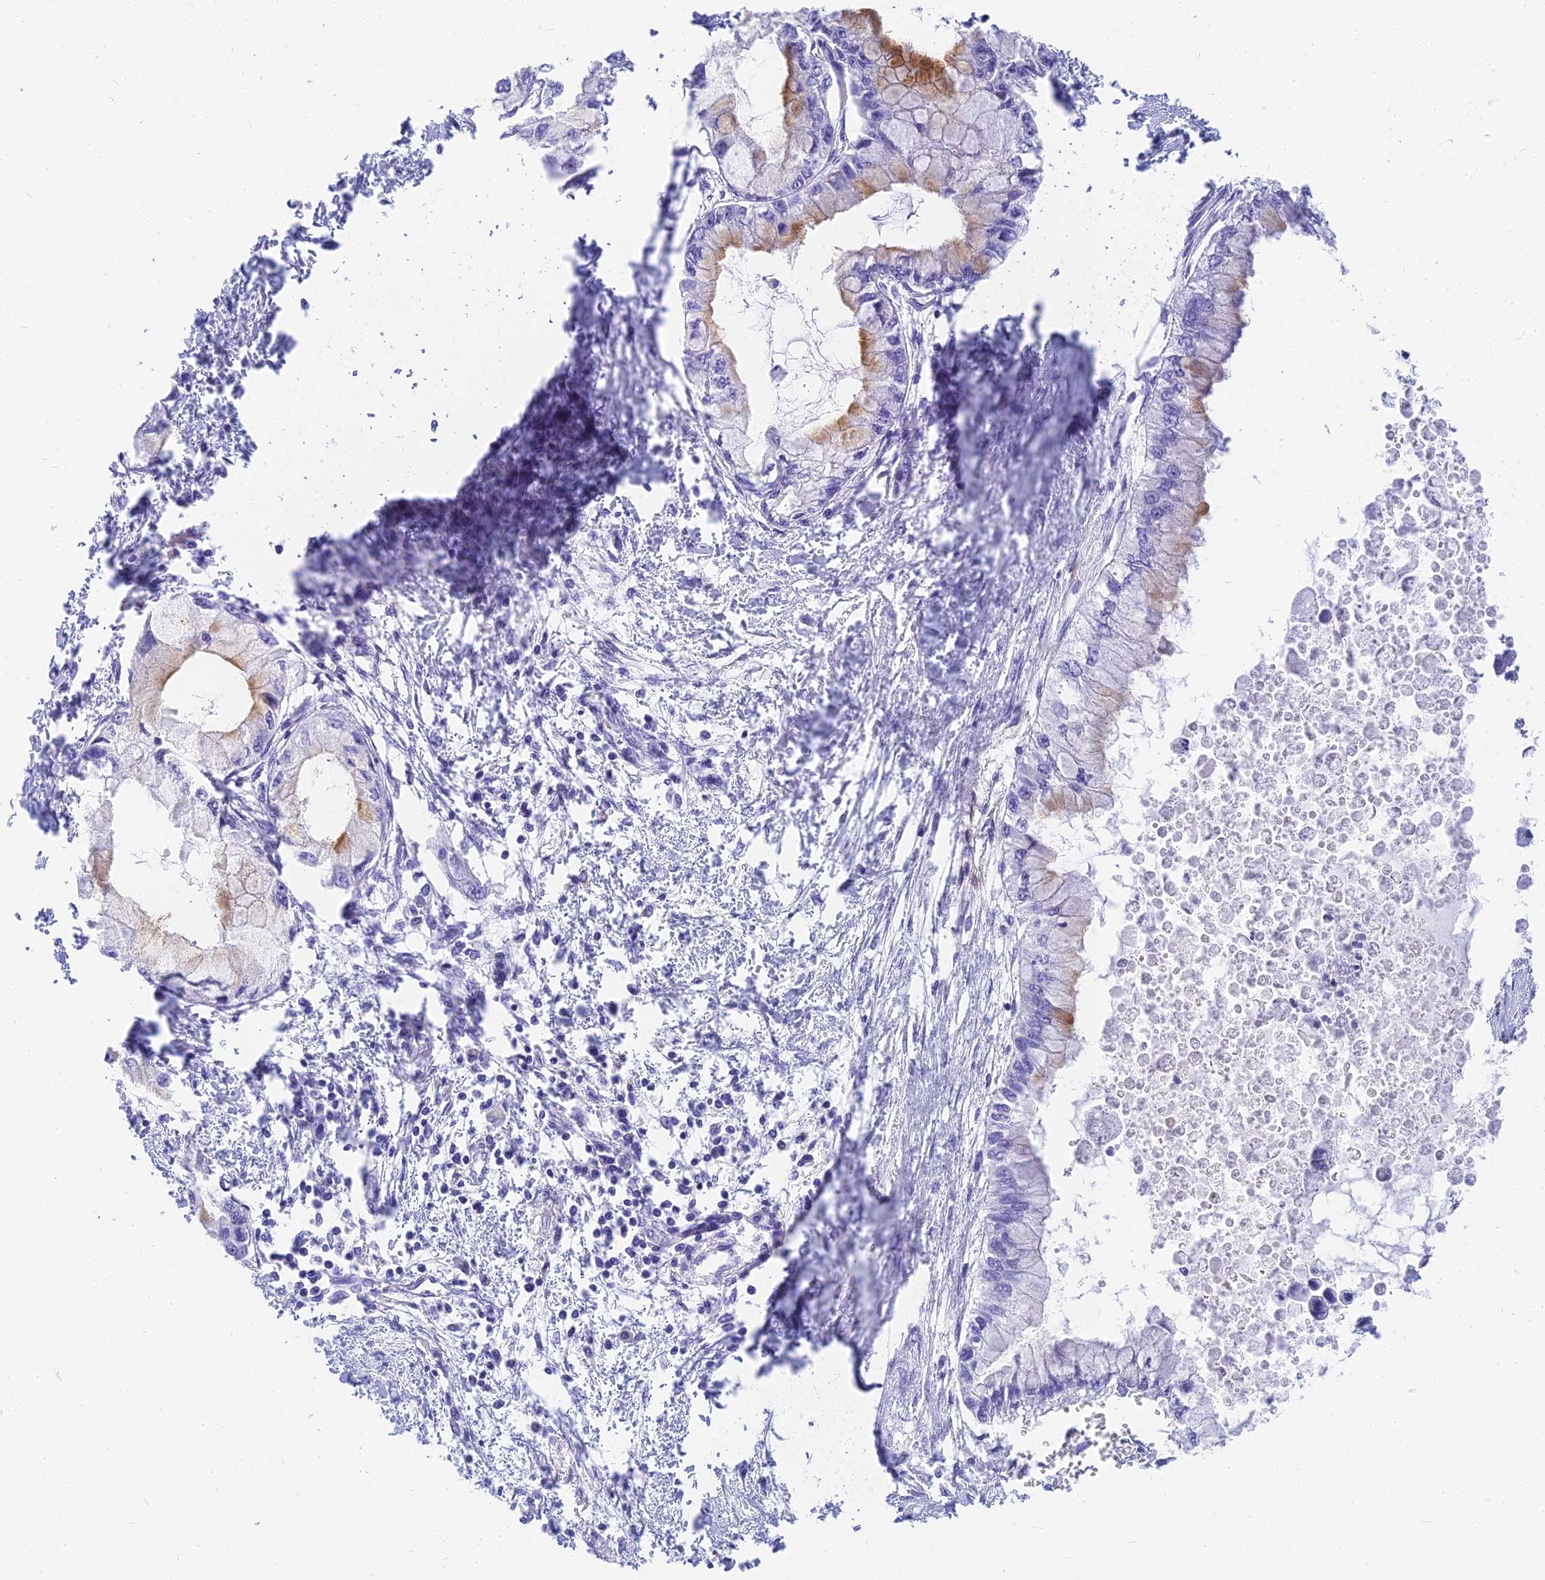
{"staining": {"intensity": "moderate", "quantity": "<25%", "location": "cytoplasmic/membranous"}, "tissue": "pancreatic cancer", "cell_type": "Tumor cells", "image_type": "cancer", "snomed": [{"axis": "morphology", "description": "Adenocarcinoma, NOS"}, {"axis": "topography", "description": "Pancreas"}], "caption": "Pancreatic cancer (adenocarcinoma) tissue shows moderate cytoplasmic/membranous expression in about <25% of tumor cells, visualized by immunohistochemistry.", "gene": "SLC36A2", "patient": {"sex": "male", "age": 48}}